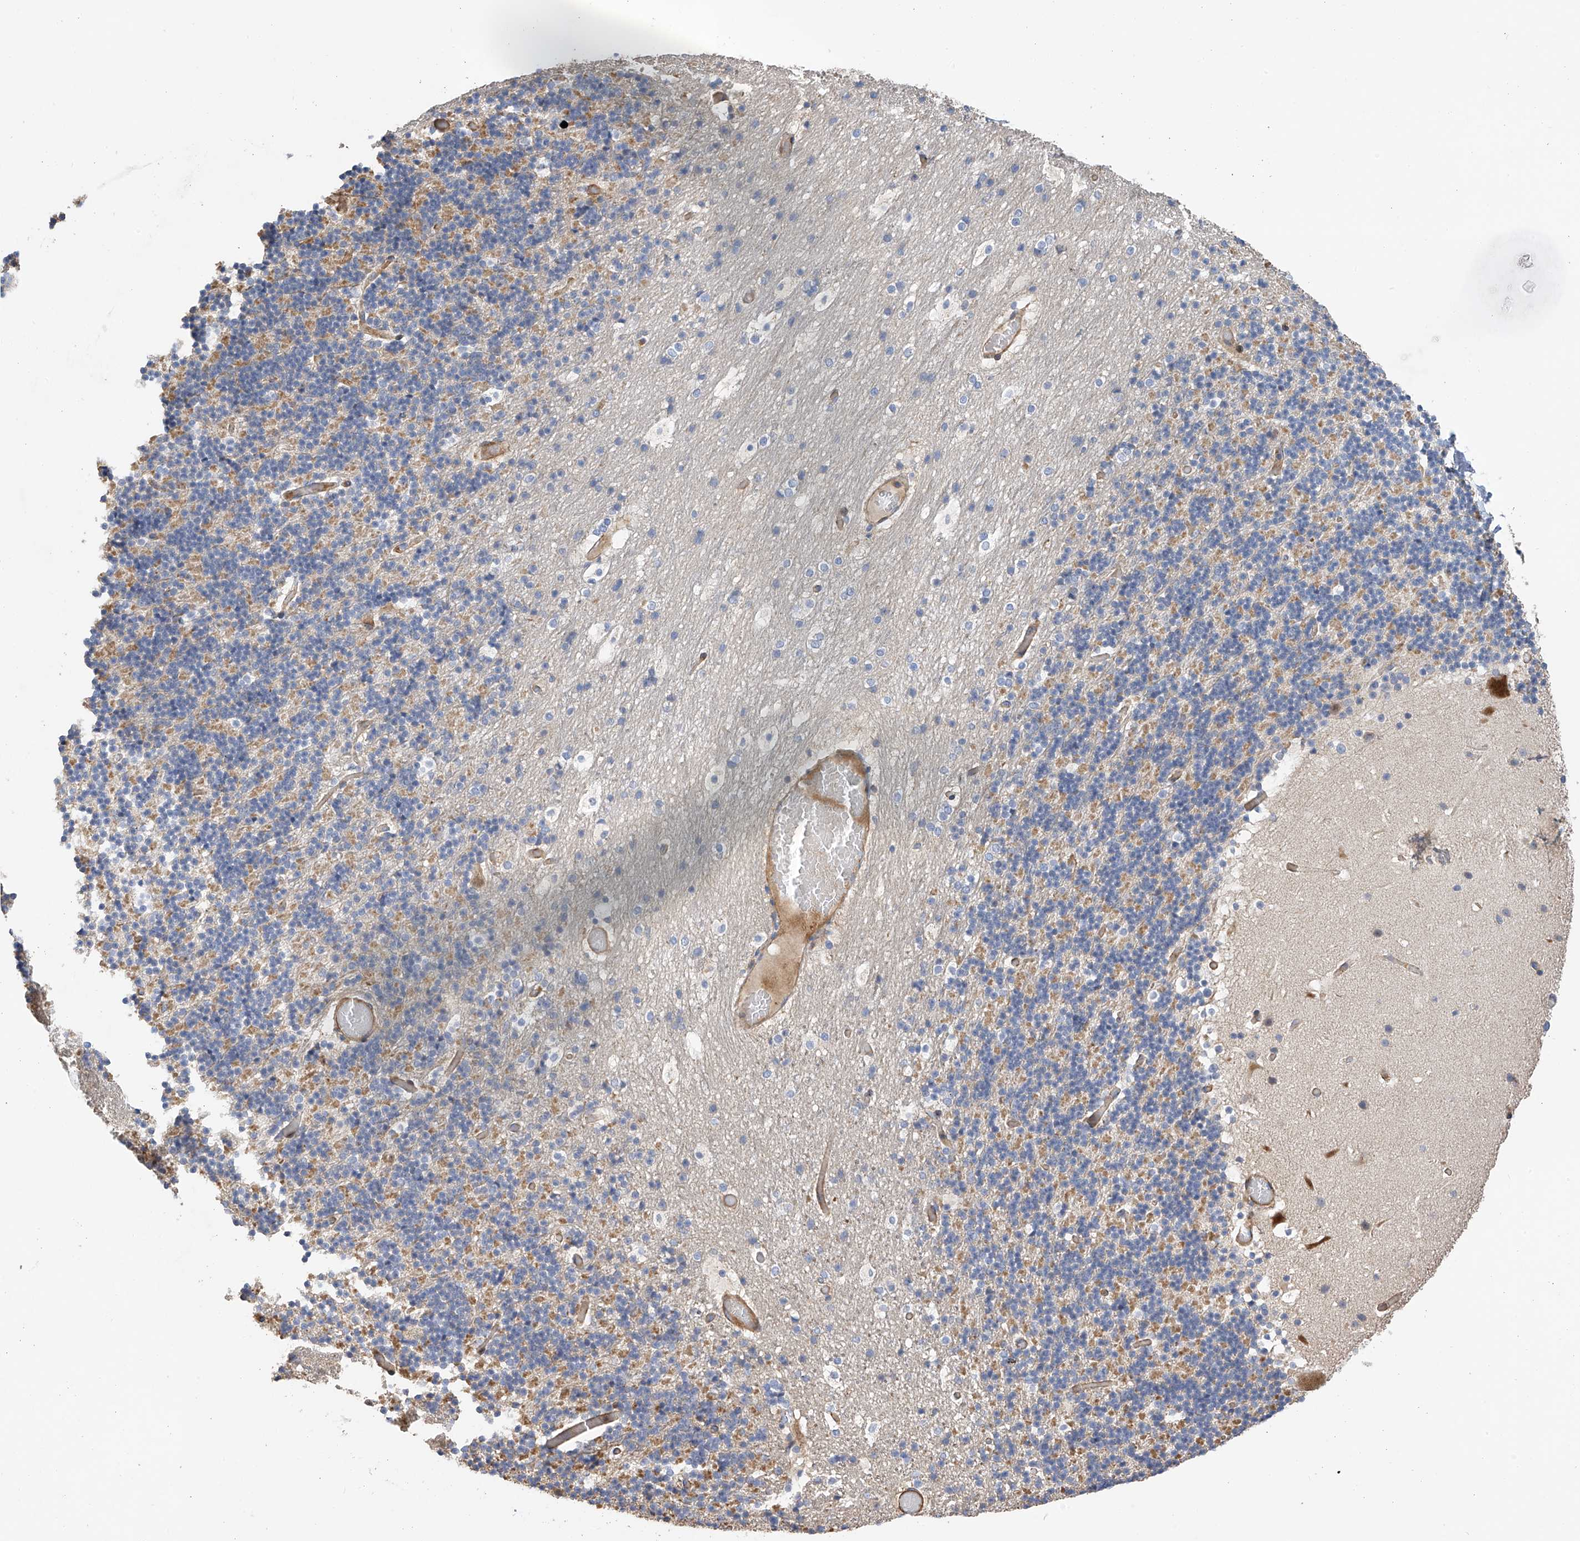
{"staining": {"intensity": "moderate", "quantity": "25%-75%", "location": "cytoplasmic/membranous"}, "tissue": "cerebellum", "cell_type": "Cells in granular layer", "image_type": "normal", "snomed": [{"axis": "morphology", "description": "Normal tissue, NOS"}, {"axis": "topography", "description": "Cerebellum"}], "caption": "This image reveals benign cerebellum stained with IHC to label a protein in brown. The cytoplasmic/membranous of cells in granular layer show moderate positivity for the protein. Nuclei are counter-stained blue.", "gene": "SLC43A3", "patient": {"sex": "male", "age": 57}}